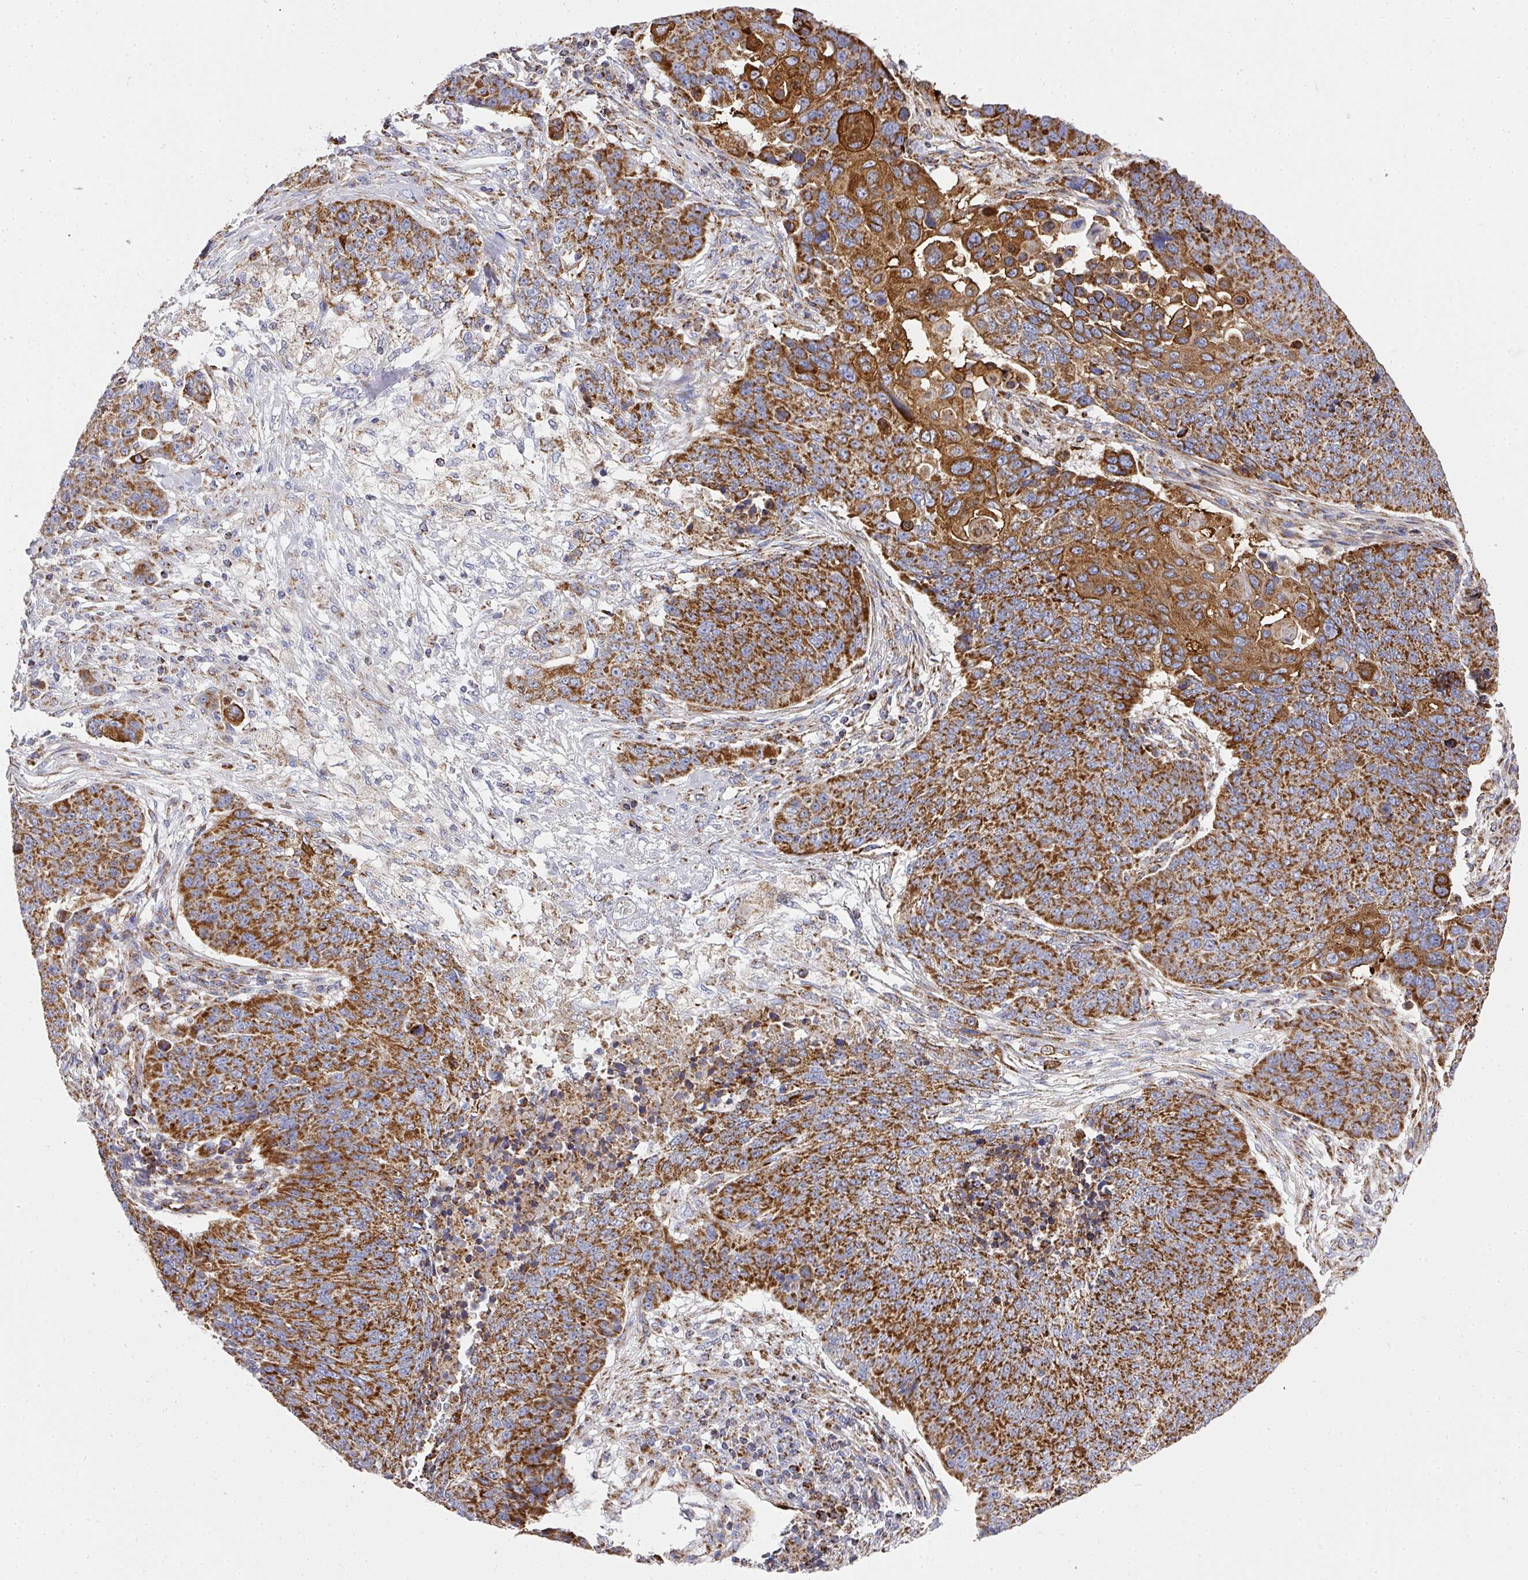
{"staining": {"intensity": "strong", "quantity": ">75%", "location": "cytoplasmic/membranous"}, "tissue": "lung cancer", "cell_type": "Tumor cells", "image_type": "cancer", "snomed": [{"axis": "morphology", "description": "Normal tissue, NOS"}, {"axis": "morphology", "description": "Squamous cell carcinoma, NOS"}, {"axis": "topography", "description": "Lymph node"}, {"axis": "topography", "description": "Lung"}], "caption": "Human lung cancer (squamous cell carcinoma) stained for a protein (brown) displays strong cytoplasmic/membranous positive expression in about >75% of tumor cells.", "gene": "UQCRFS1", "patient": {"sex": "male", "age": 66}}